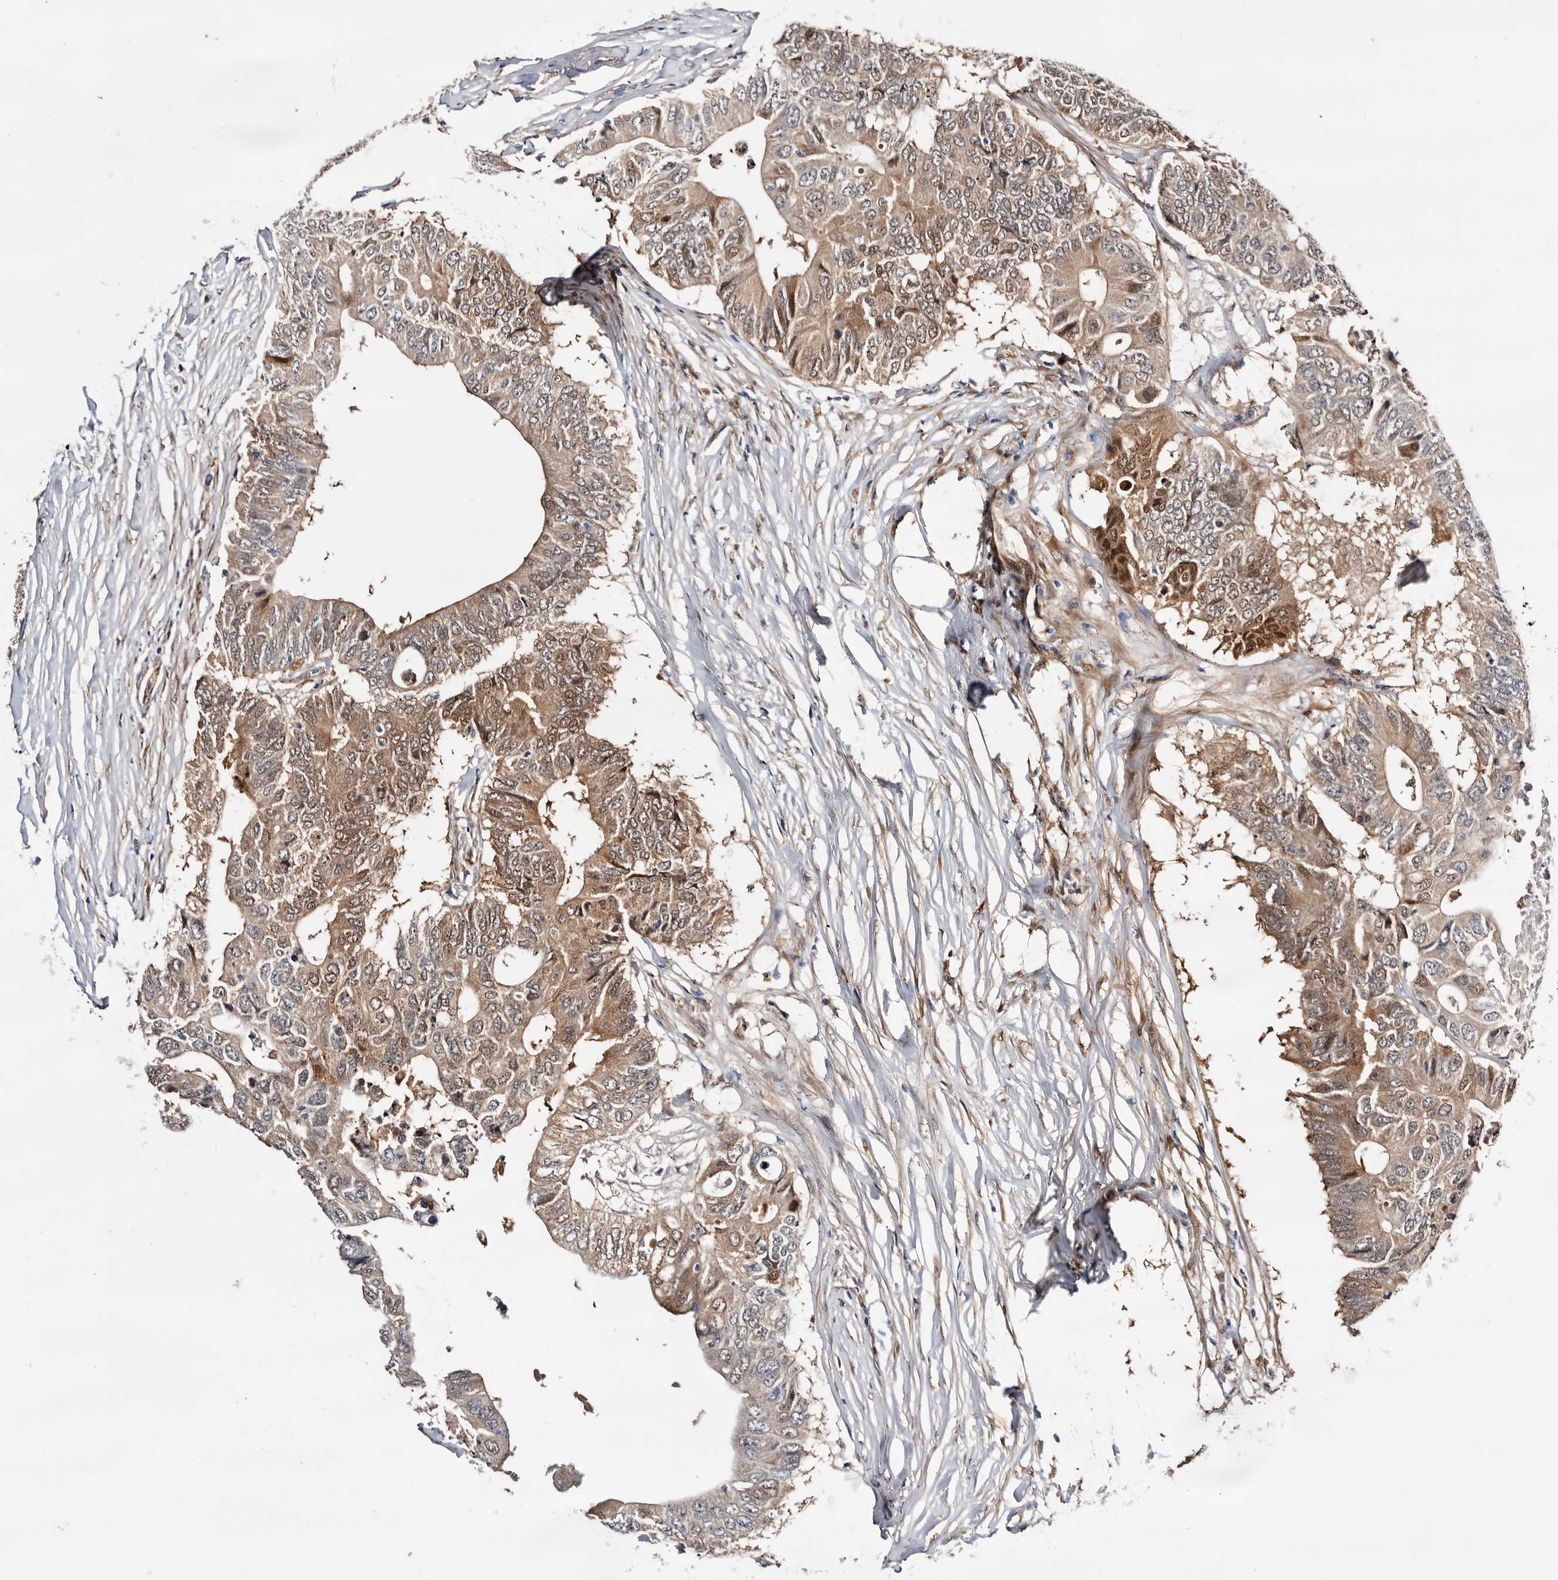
{"staining": {"intensity": "moderate", "quantity": "25%-75%", "location": "cytoplasmic/membranous,nuclear"}, "tissue": "colorectal cancer", "cell_type": "Tumor cells", "image_type": "cancer", "snomed": [{"axis": "morphology", "description": "Adenocarcinoma, NOS"}, {"axis": "topography", "description": "Colon"}], "caption": "Tumor cells demonstrate medium levels of moderate cytoplasmic/membranous and nuclear positivity in about 25%-75% of cells in adenocarcinoma (colorectal).", "gene": "TP53I3", "patient": {"sex": "male", "age": 71}}